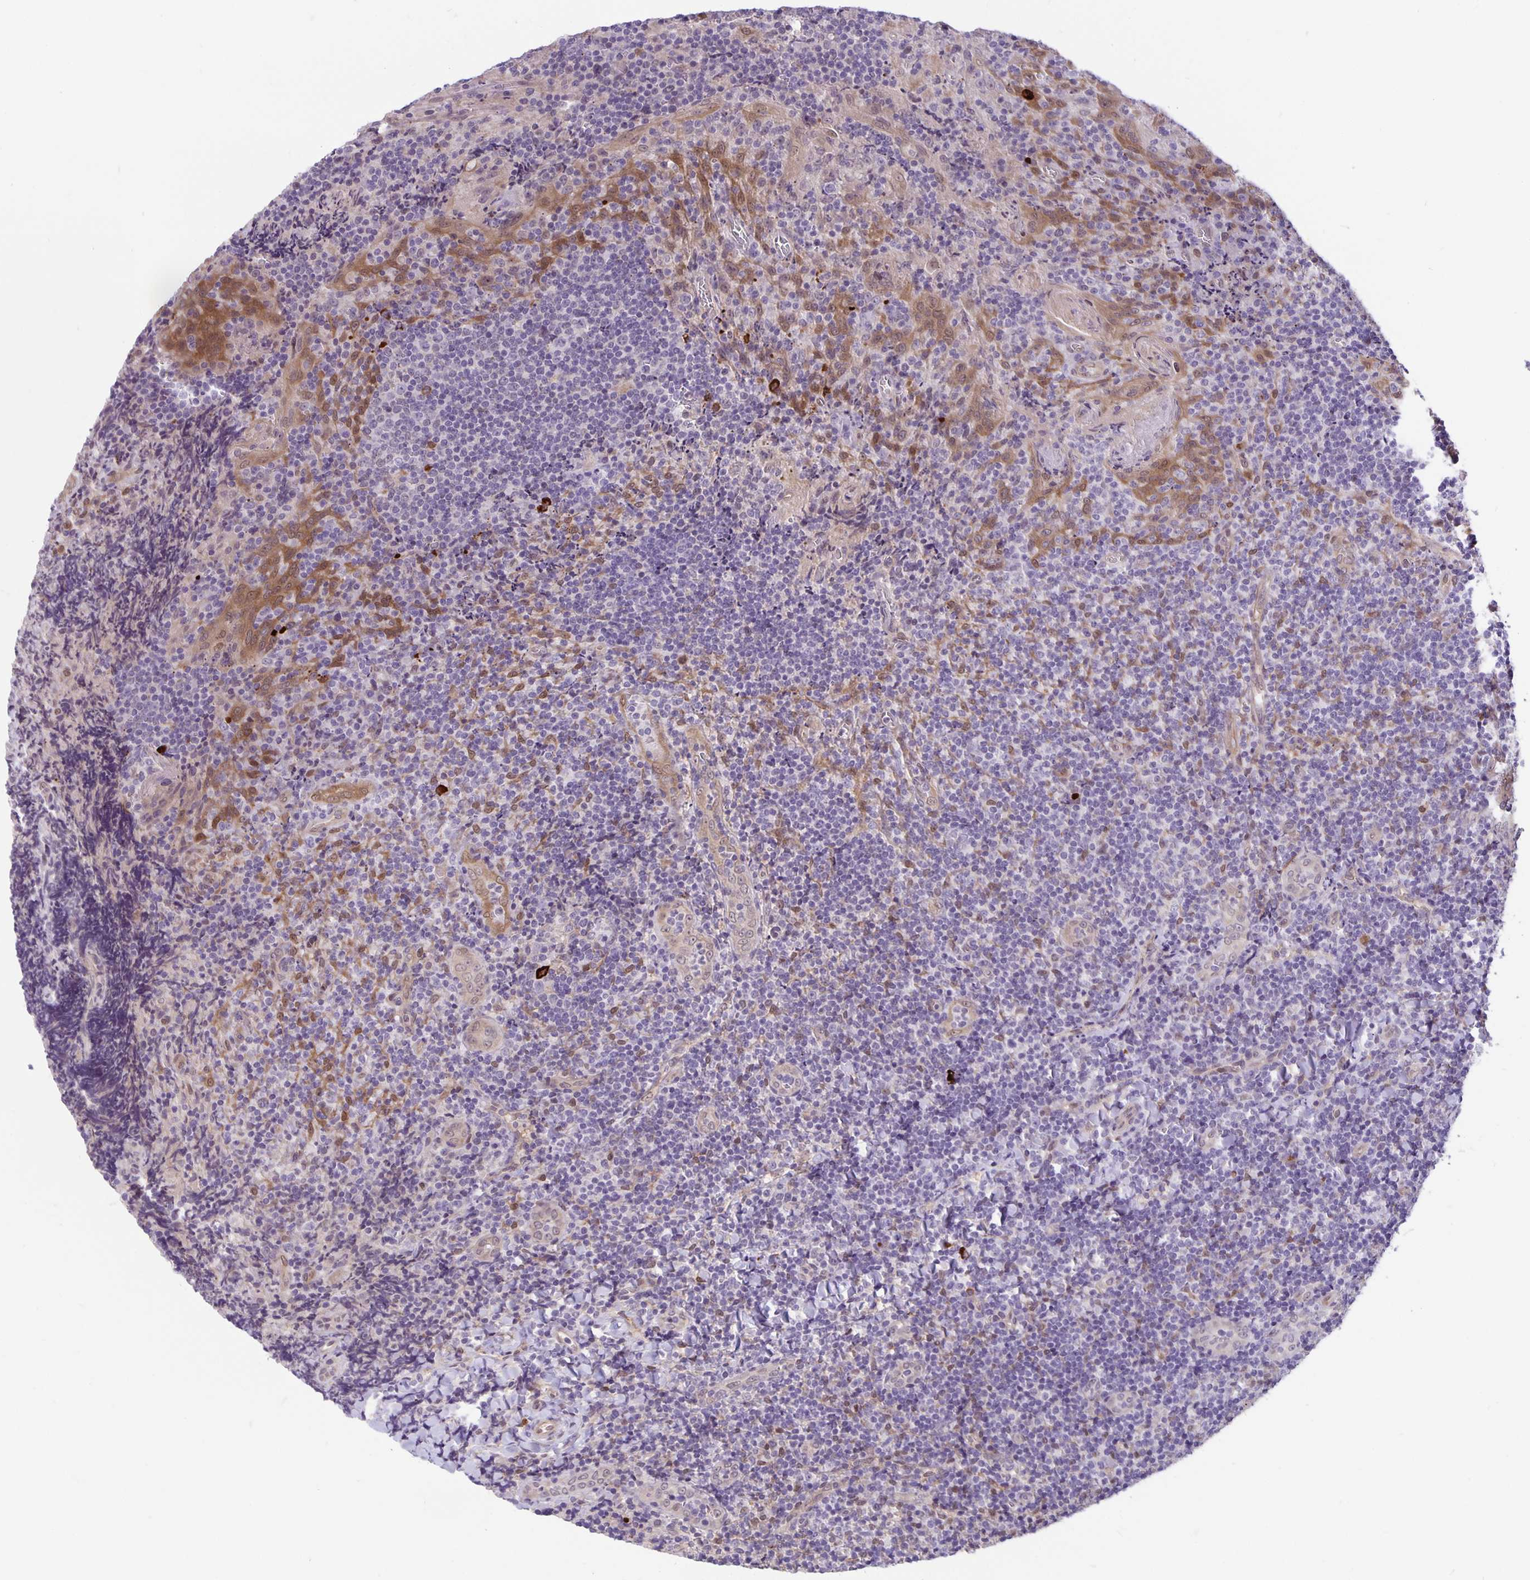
{"staining": {"intensity": "weak", "quantity": "<25%", "location": "cytoplasmic/membranous"}, "tissue": "tonsil", "cell_type": "Germinal center cells", "image_type": "normal", "snomed": [{"axis": "morphology", "description": "Normal tissue, NOS"}, {"axis": "topography", "description": "Tonsil"}], "caption": "Germinal center cells are negative for brown protein staining in unremarkable tonsil. (Brightfield microscopy of DAB immunohistochemistry (IHC) at high magnification).", "gene": "TAX1BP3", "patient": {"sex": "male", "age": 17}}